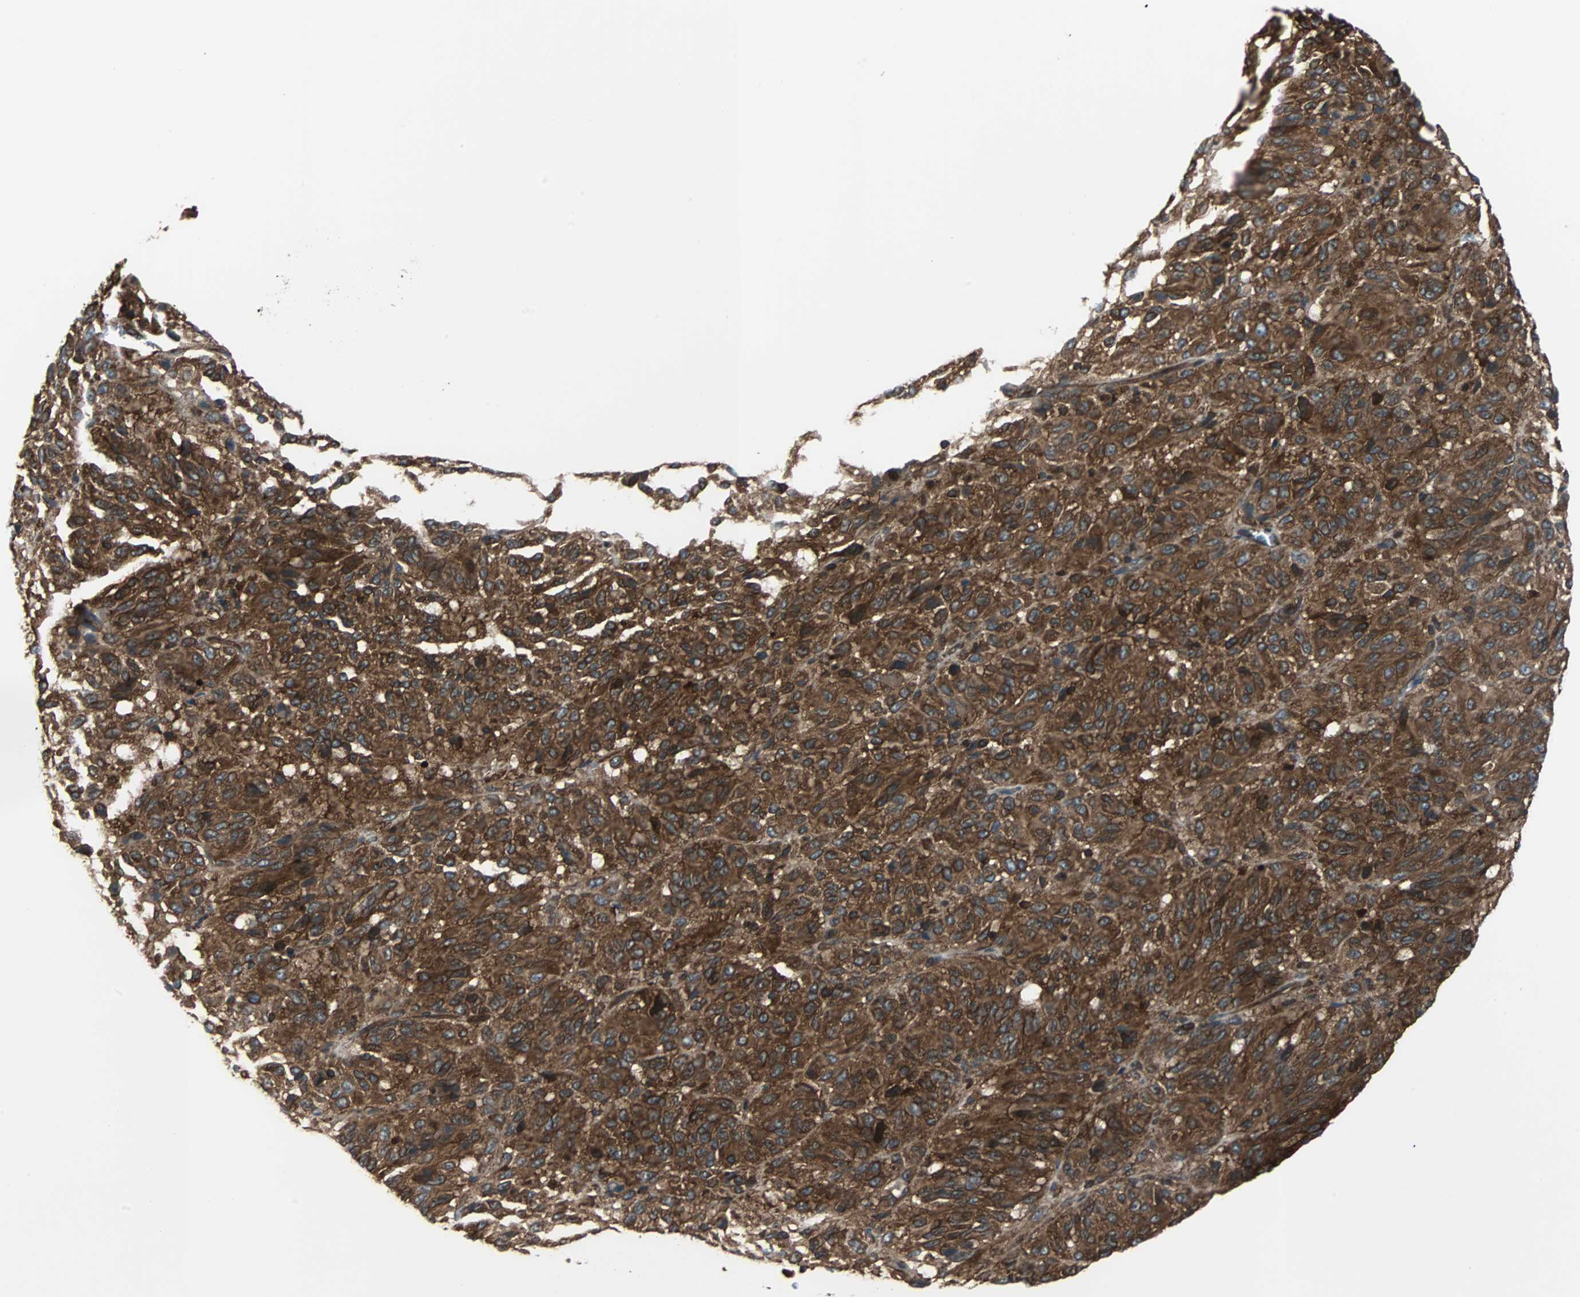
{"staining": {"intensity": "strong", "quantity": ">75%", "location": "cytoplasmic/membranous"}, "tissue": "melanoma", "cell_type": "Tumor cells", "image_type": "cancer", "snomed": [{"axis": "morphology", "description": "Malignant melanoma, Metastatic site"}, {"axis": "topography", "description": "Lung"}], "caption": "Malignant melanoma (metastatic site) stained with immunohistochemistry (IHC) exhibits strong cytoplasmic/membranous staining in approximately >75% of tumor cells.", "gene": "RELA", "patient": {"sex": "male", "age": 64}}